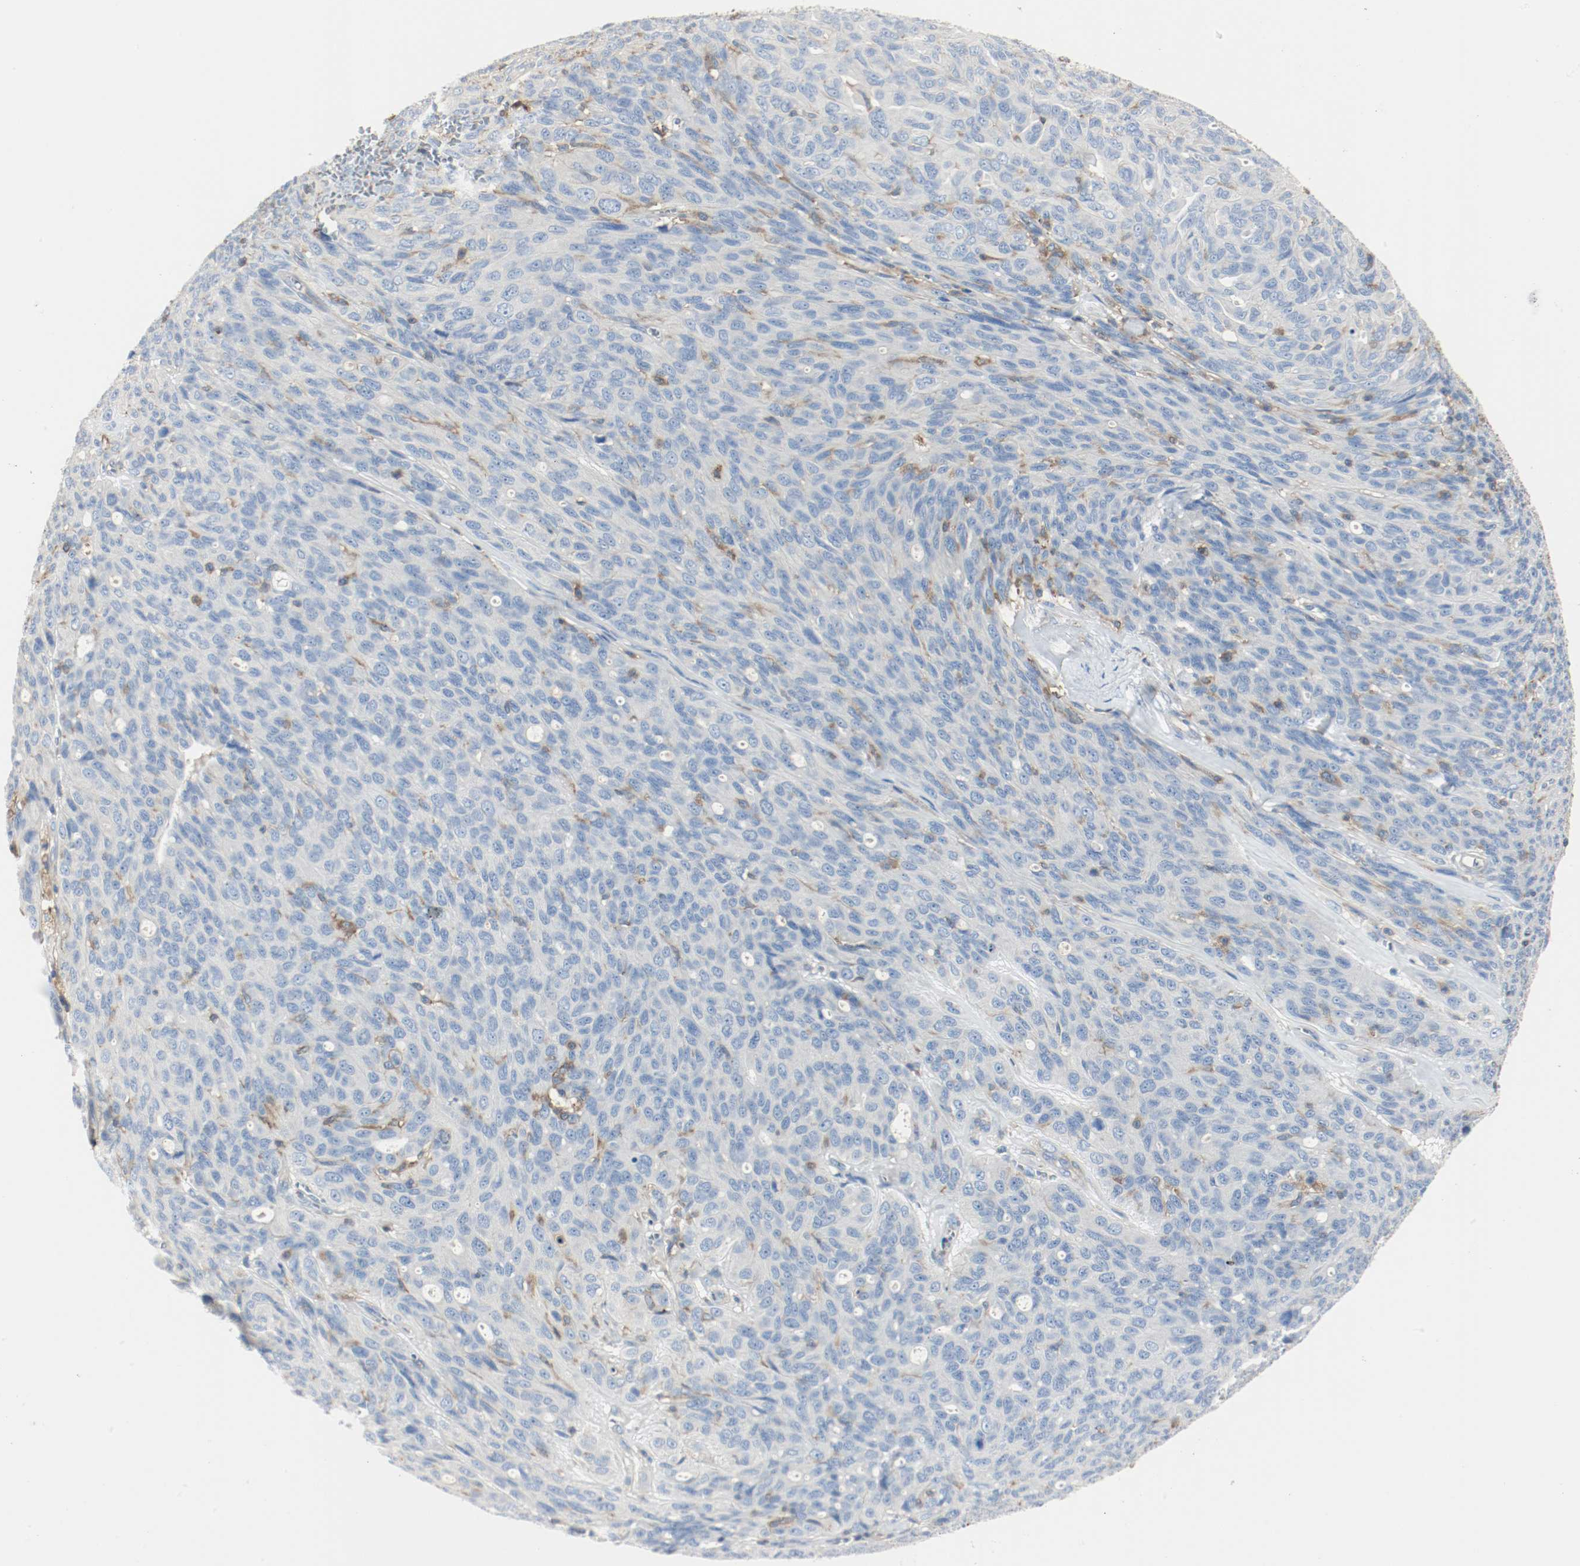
{"staining": {"intensity": "negative", "quantity": "none", "location": "none"}, "tissue": "ovarian cancer", "cell_type": "Tumor cells", "image_type": "cancer", "snomed": [{"axis": "morphology", "description": "Carcinoma, endometroid"}, {"axis": "topography", "description": "Ovary"}], "caption": "Protein analysis of ovarian endometroid carcinoma displays no significant positivity in tumor cells. (DAB (3,3'-diaminobenzidine) immunohistochemistry, high magnification).", "gene": "ARPC1B", "patient": {"sex": "female", "age": 60}}